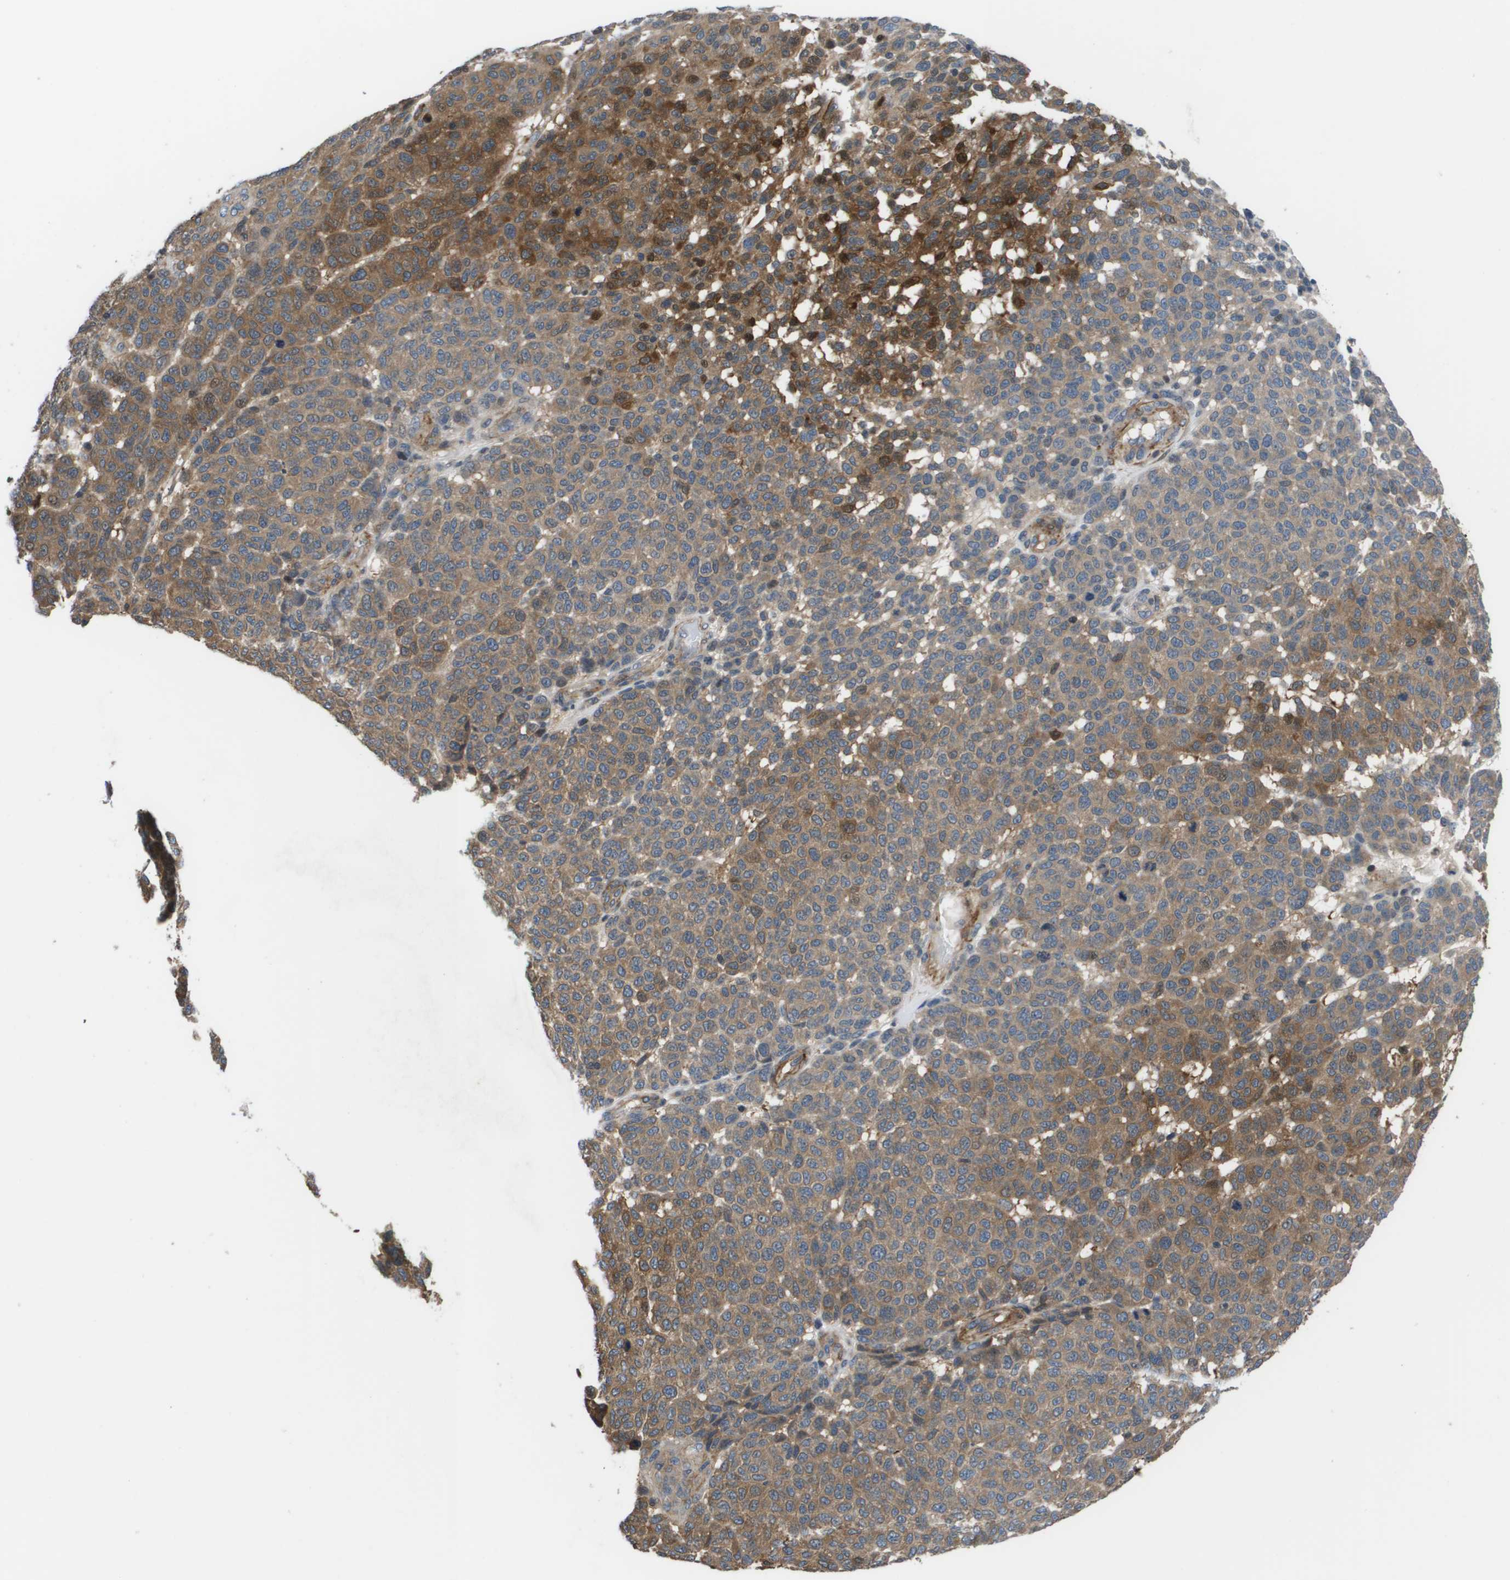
{"staining": {"intensity": "moderate", "quantity": ">75%", "location": "cytoplasmic/membranous"}, "tissue": "melanoma", "cell_type": "Tumor cells", "image_type": "cancer", "snomed": [{"axis": "morphology", "description": "Malignant melanoma, NOS"}, {"axis": "topography", "description": "Skin"}], "caption": "Immunohistochemical staining of malignant melanoma shows medium levels of moderate cytoplasmic/membranous protein staining in about >75% of tumor cells.", "gene": "ENPP5", "patient": {"sex": "male", "age": 59}}